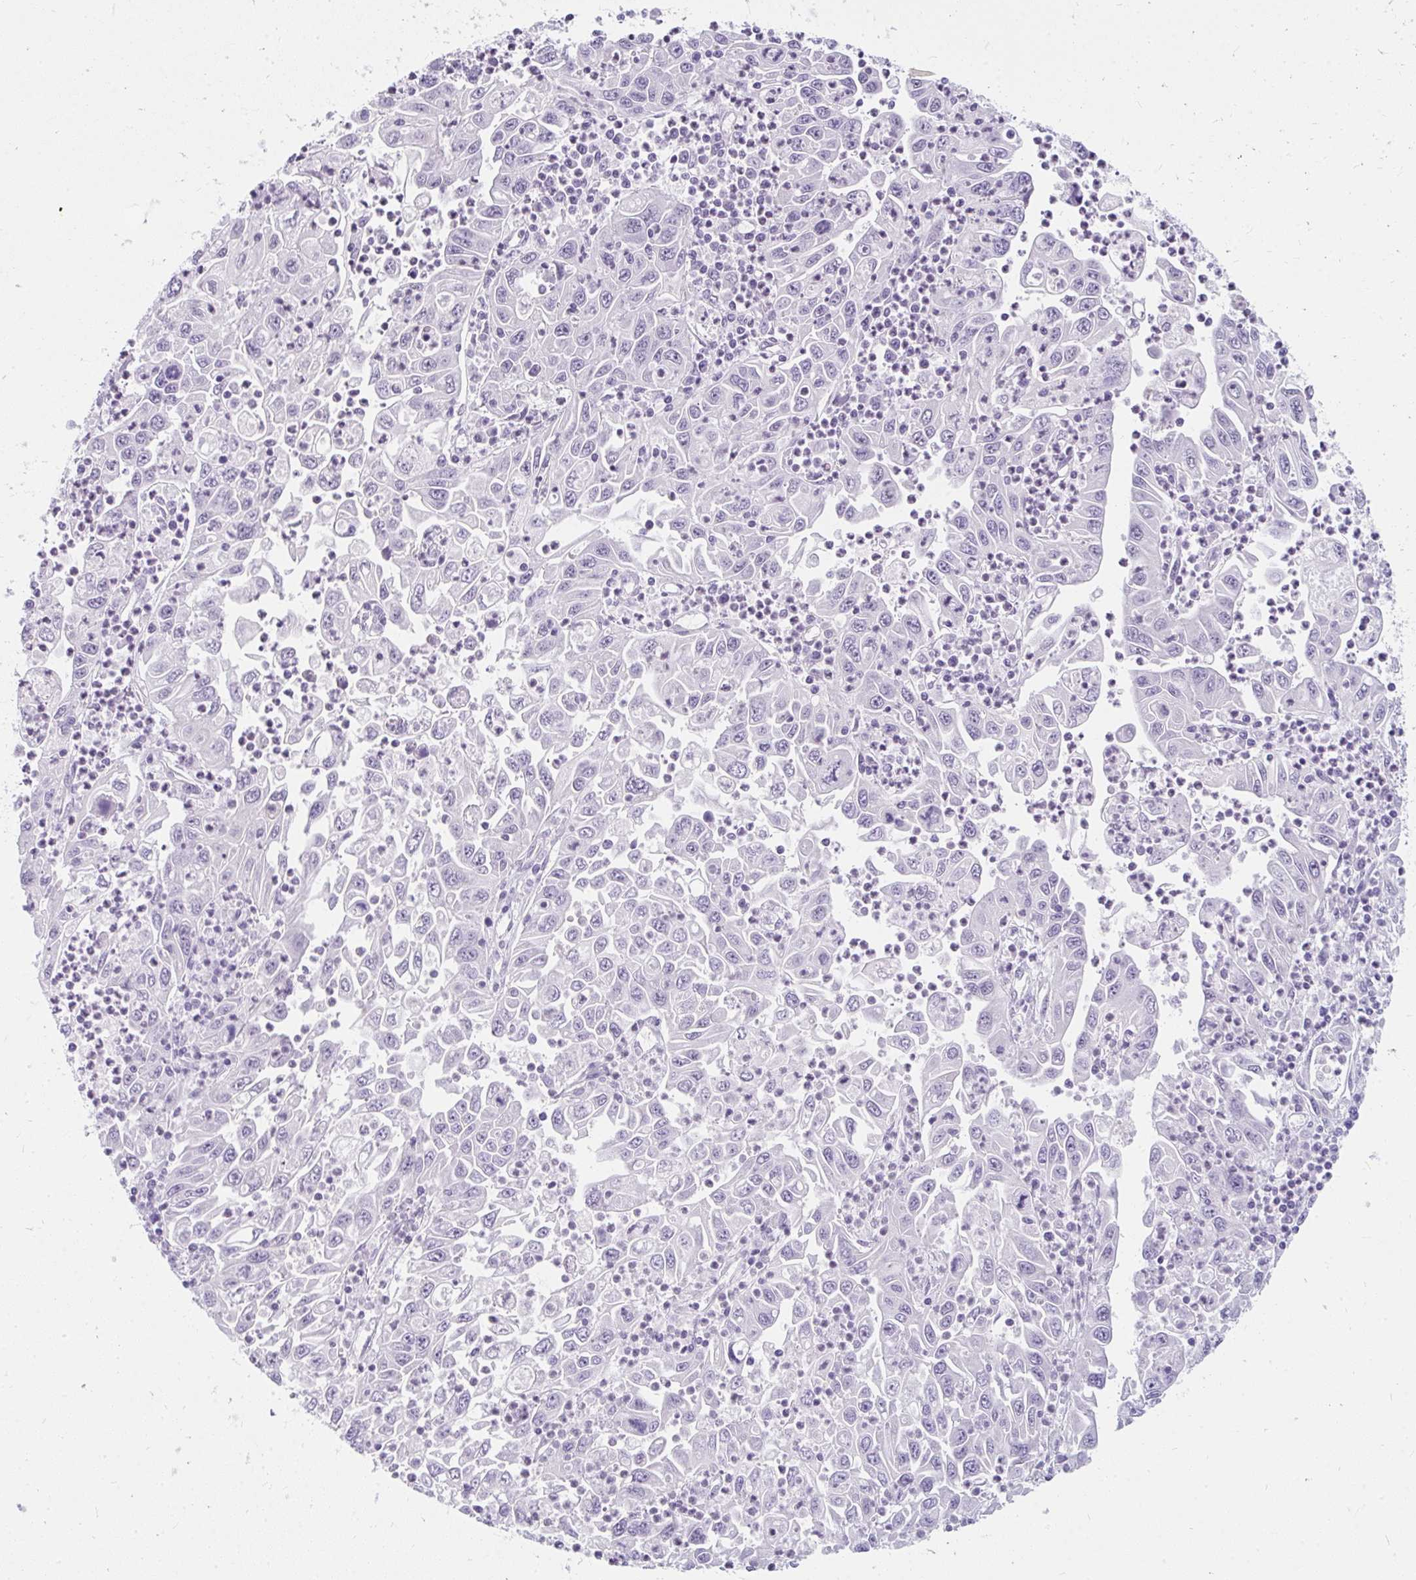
{"staining": {"intensity": "negative", "quantity": "none", "location": "none"}, "tissue": "endometrial cancer", "cell_type": "Tumor cells", "image_type": "cancer", "snomed": [{"axis": "morphology", "description": "Adenocarcinoma, NOS"}, {"axis": "topography", "description": "Uterus"}], "caption": "Photomicrograph shows no protein staining in tumor cells of adenocarcinoma (endometrial) tissue. (DAB immunohistochemistry (IHC) visualized using brightfield microscopy, high magnification).", "gene": "PPP1R3G", "patient": {"sex": "female", "age": 62}}